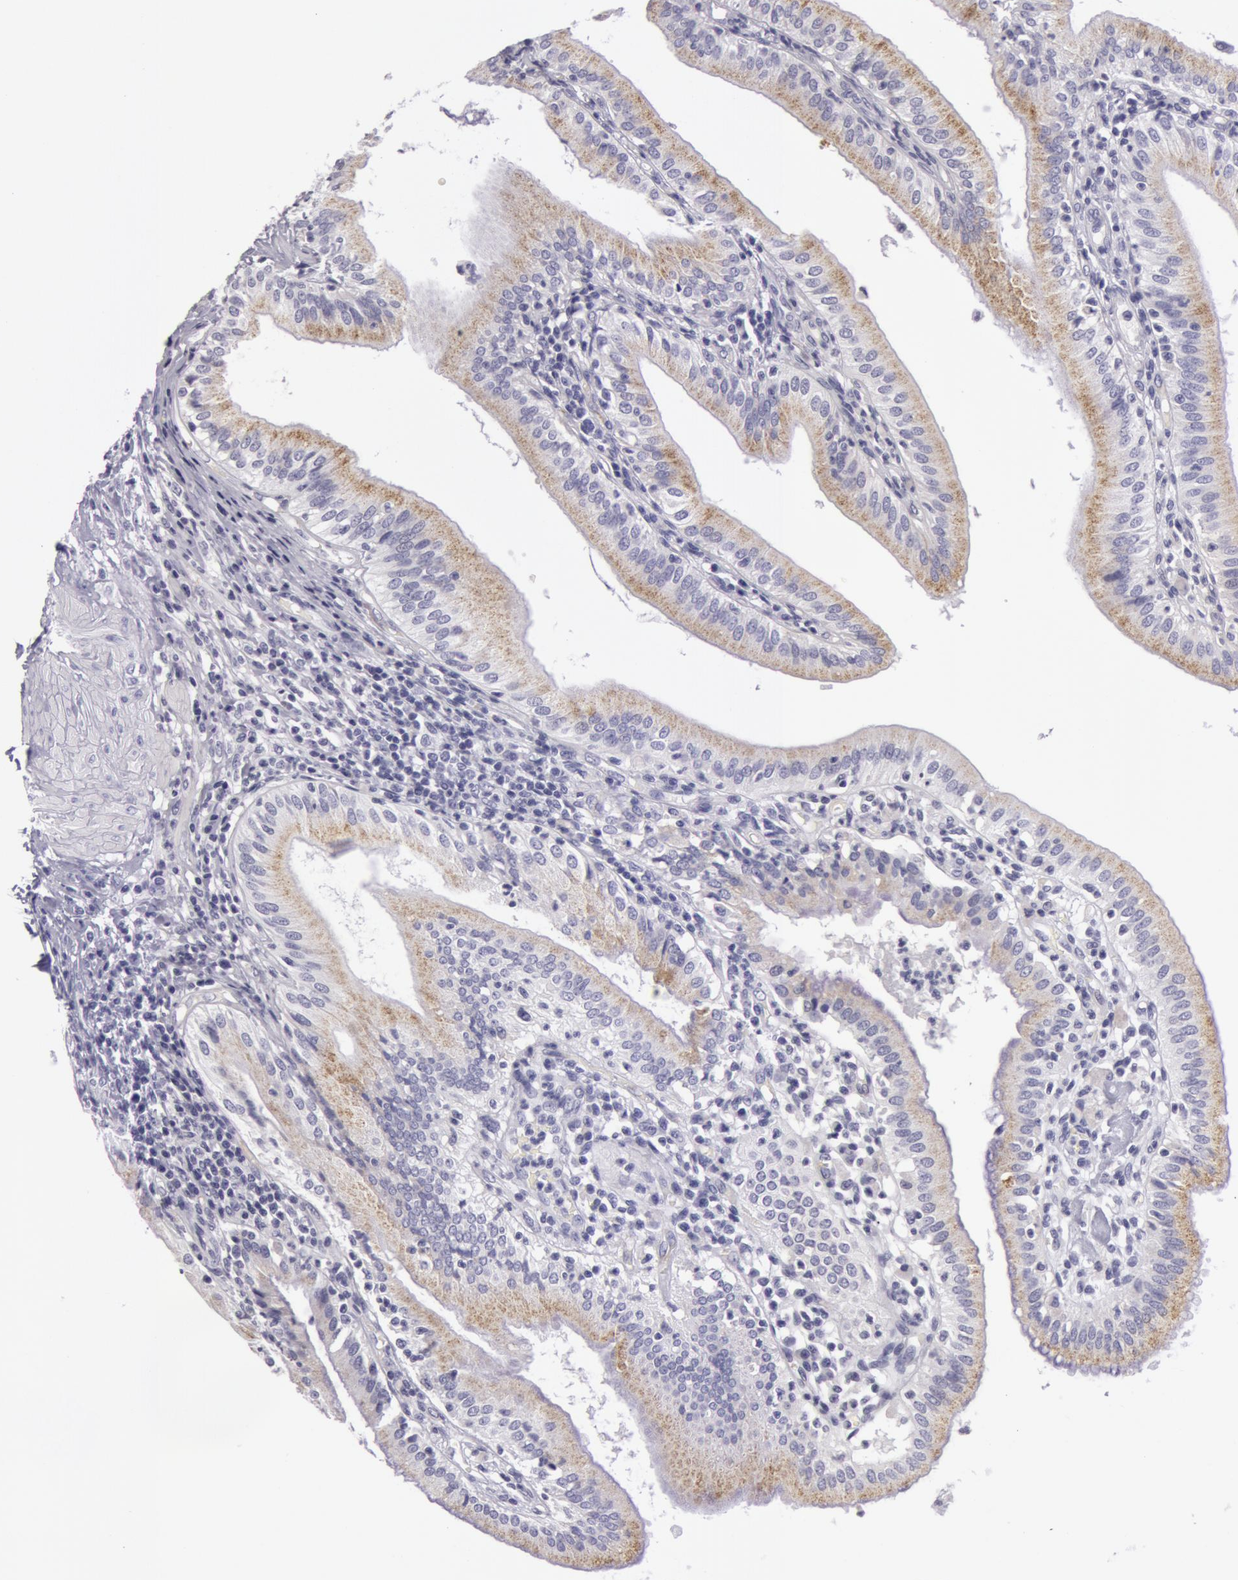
{"staining": {"intensity": "moderate", "quantity": "<25%", "location": "cytoplasmic/membranous"}, "tissue": "gallbladder", "cell_type": "Glandular cells", "image_type": "normal", "snomed": [{"axis": "morphology", "description": "Normal tissue, NOS"}, {"axis": "topography", "description": "Gallbladder"}], "caption": "Moderate cytoplasmic/membranous positivity is seen in approximately <25% of glandular cells in normal gallbladder. (DAB IHC with brightfield microscopy, high magnification).", "gene": "AMACR", "patient": {"sex": "male", "age": 58}}